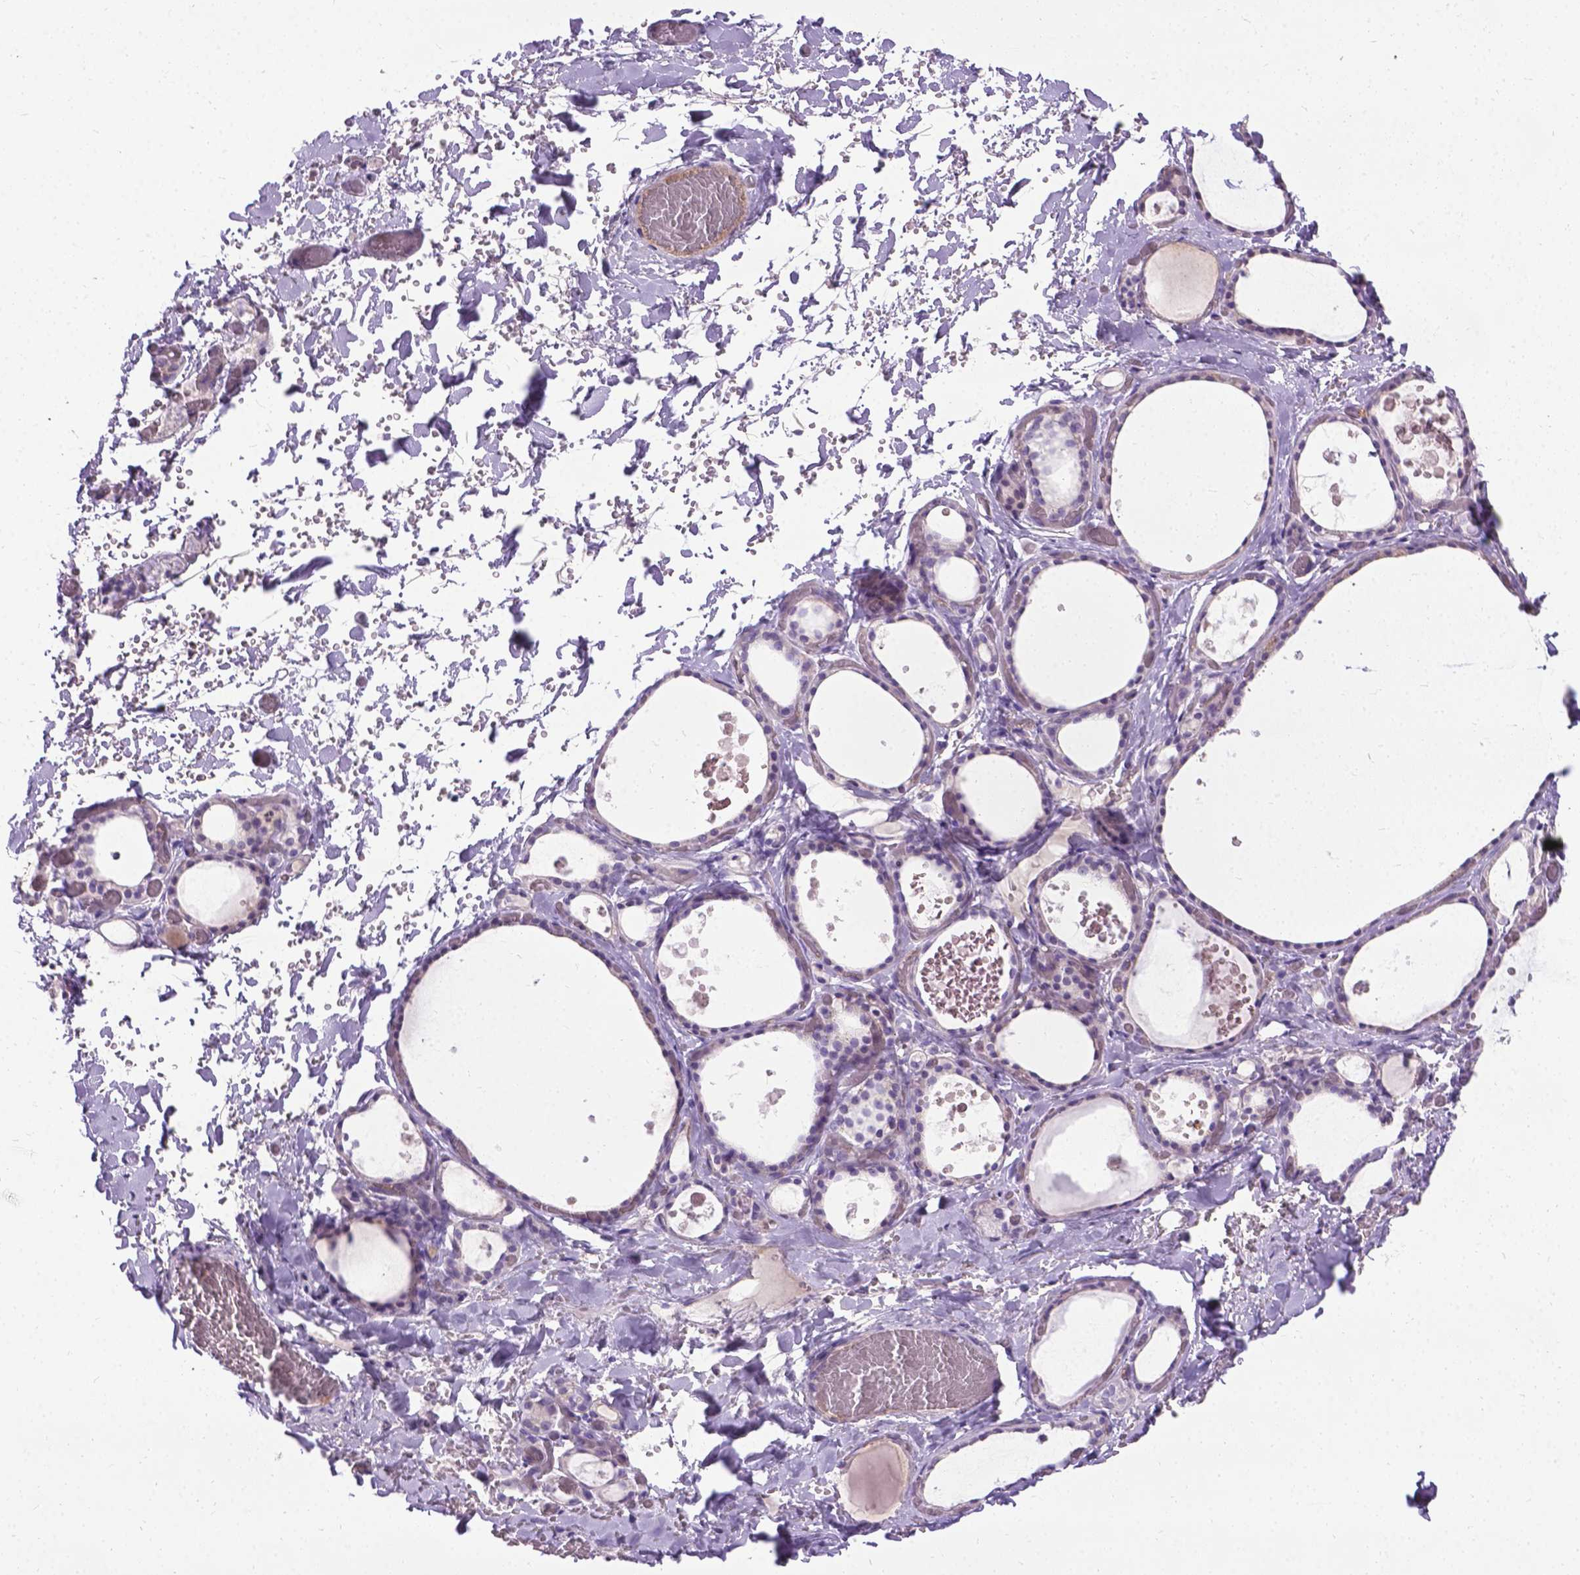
{"staining": {"intensity": "negative", "quantity": "none", "location": "none"}, "tissue": "thyroid gland", "cell_type": "Glandular cells", "image_type": "normal", "snomed": [{"axis": "morphology", "description": "Normal tissue, NOS"}, {"axis": "topography", "description": "Thyroid gland"}], "caption": "Thyroid gland stained for a protein using immunohistochemistry (IHC) displays no staining glandular cells.", "gene": "JAK3", "patient": {"sex": "female", "age": 56}}